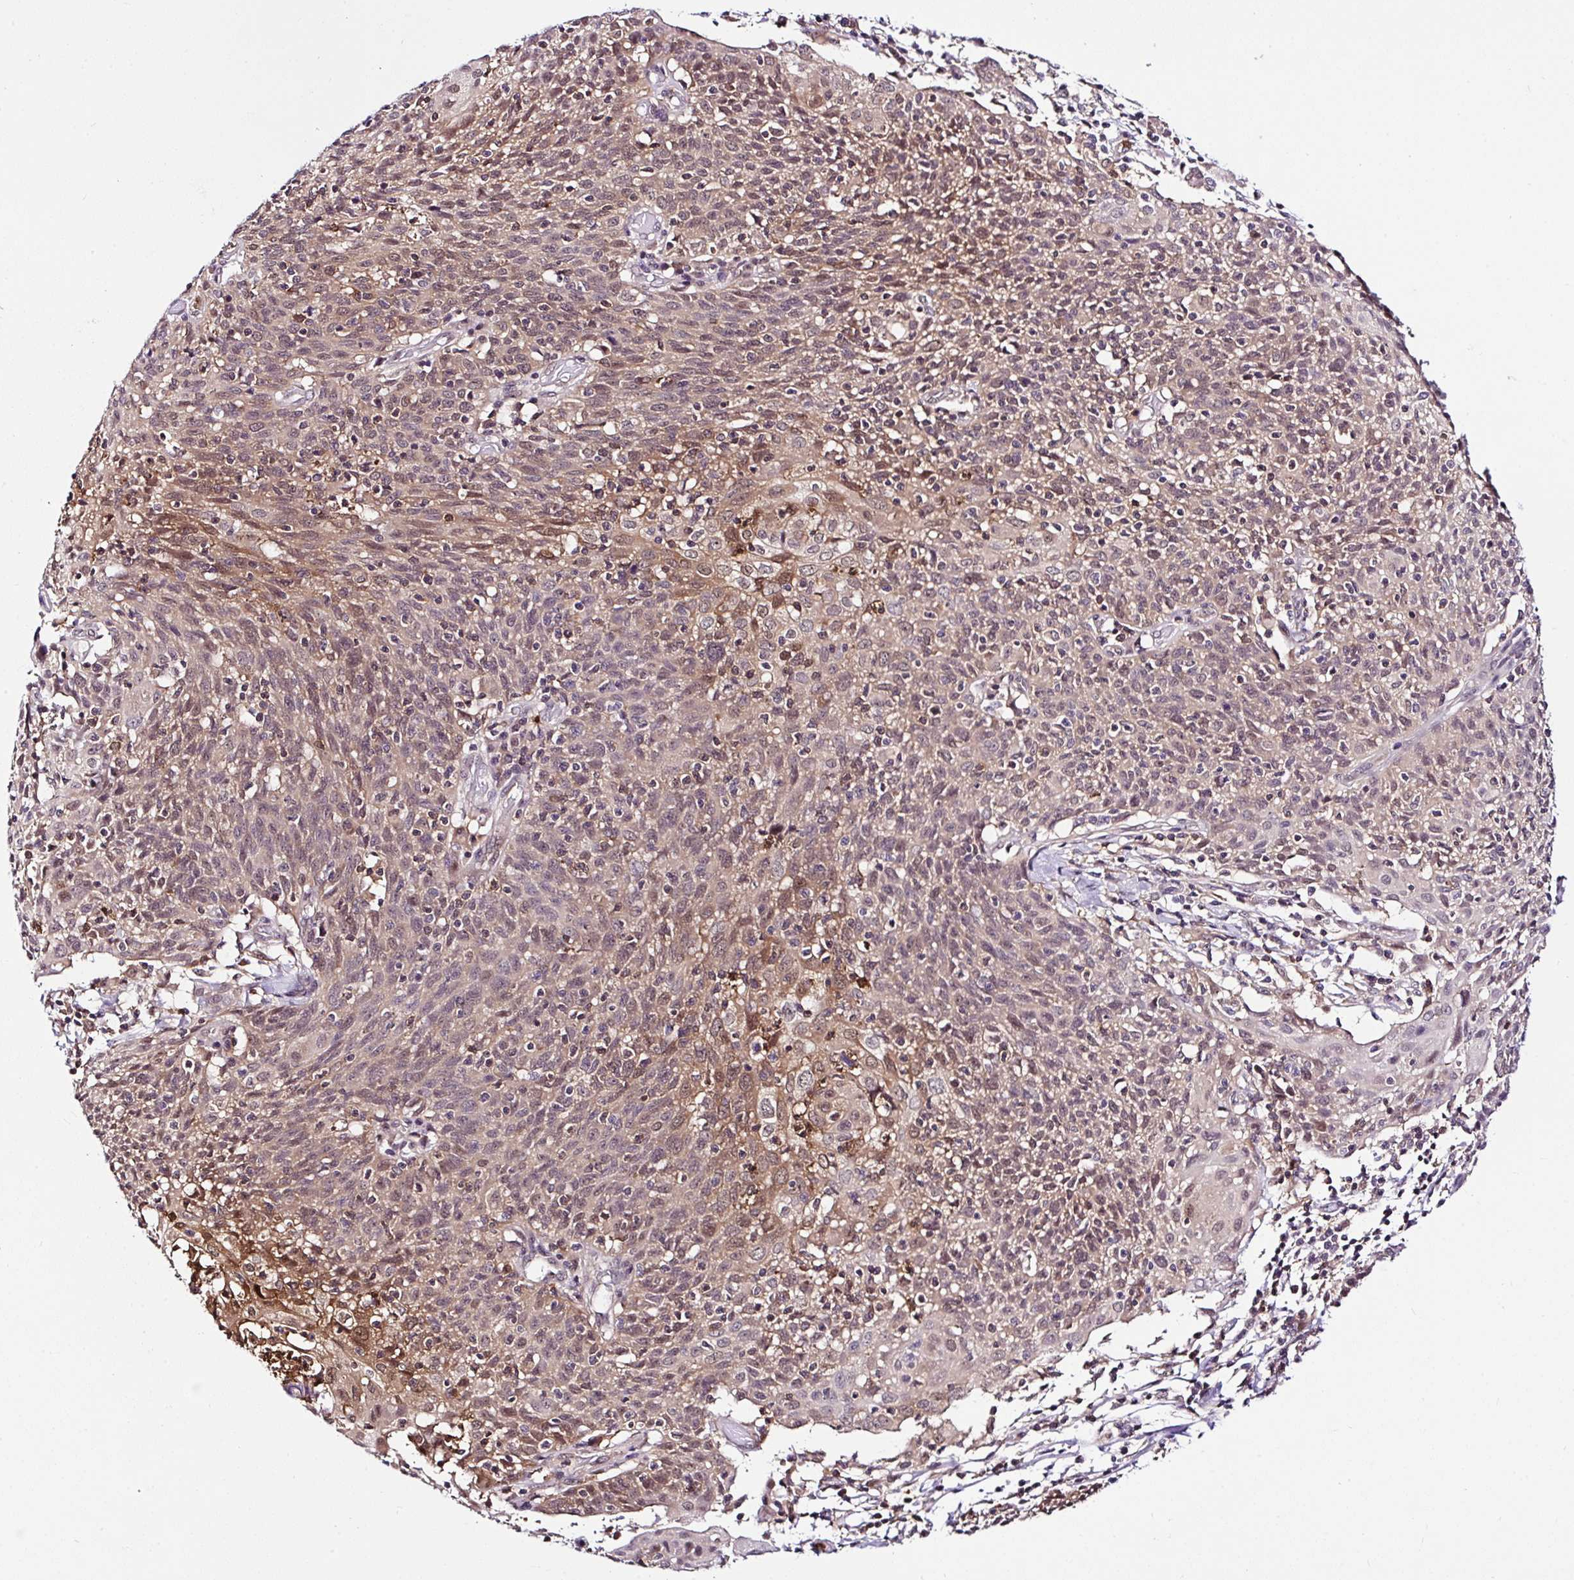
{"staining": {"intensity": "weak", "quantity": ">75%", "location": "cytoplasmic/membranous,nuclear"}, "tissue": "cervical cancer", "cell_type": "Tumor cells", "image_type": "cancer", "snomed": [{"axis": "morphology", "description": "Squamous cell carcinoma, NOS"}, {"axis": "topography", "description": "Cervix"}], "caption": "Immunohistochemistry (IHC) staining of cervical cancer (squamous cell carcinoma), which displays low levels of weak cytoplasmic/membranous and nuclear staining in approximately >75% of tumor cells indicating weak cytoplasmic/membranous and nuclear protein expression. The staining was performed using DAB (3,3'-diaminobenzidine) (brown) for protein detection and nuclei were counterstained in hematoxylin (blue).", "gene": "PIN4", "patient": {"sex": "female", "age": 52}}